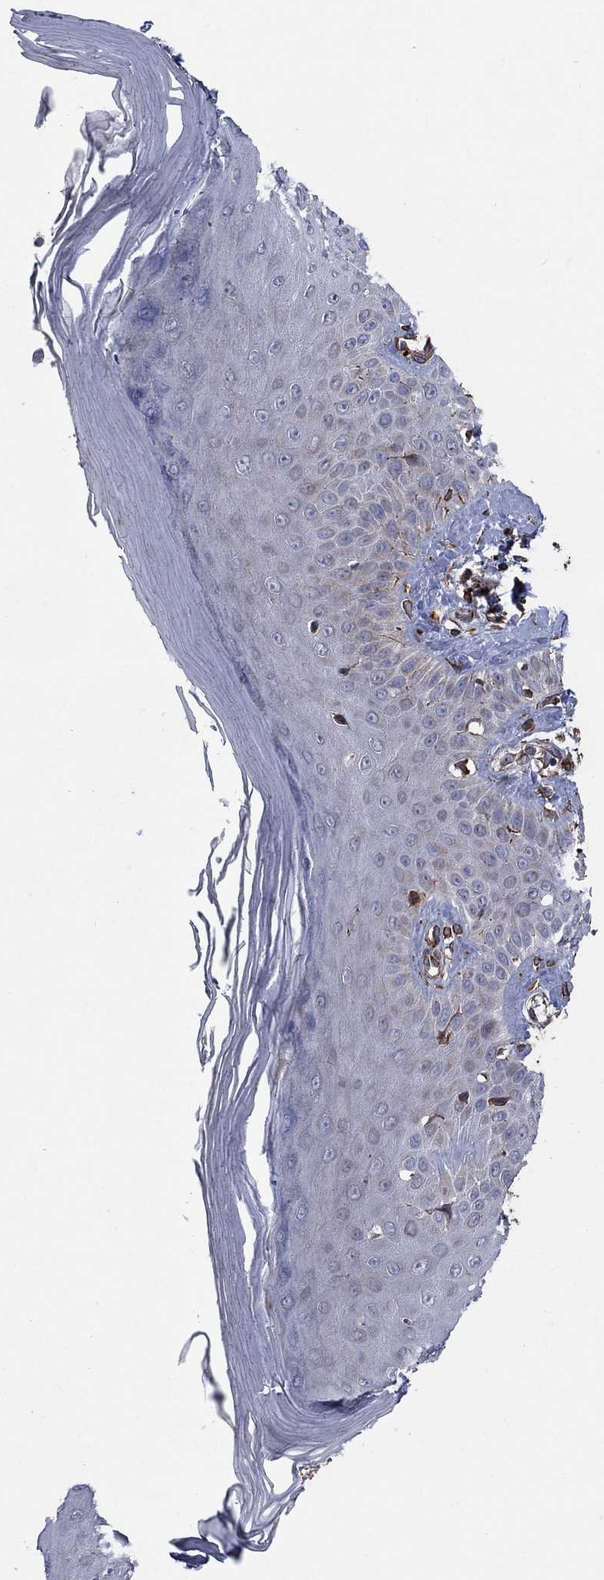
{"staining": {"intensity": "negative", "quantity": "none", "location": "none"}, "tissue": "skin", "cell_type": "Fibroblasts", "image_type": "normal", "snomed": [{"axis": "morphology", "description": "Normal tissue, NOS"}, {"axis": "morphology", "description": "Inflammation, NOS"}, {"axis": "morphology", "description": "Fibrosis, NOS"}, {"axis": "topography", "description": "Skin"}], "caption": "A high-resolution image shows IHC staining of unremarkable skin, which shows no significant positivity in fibroblasts. Nuclei are stained in blue.", "gene": "NDUFC1", "patient": {"sex": "male", "age": 71}}